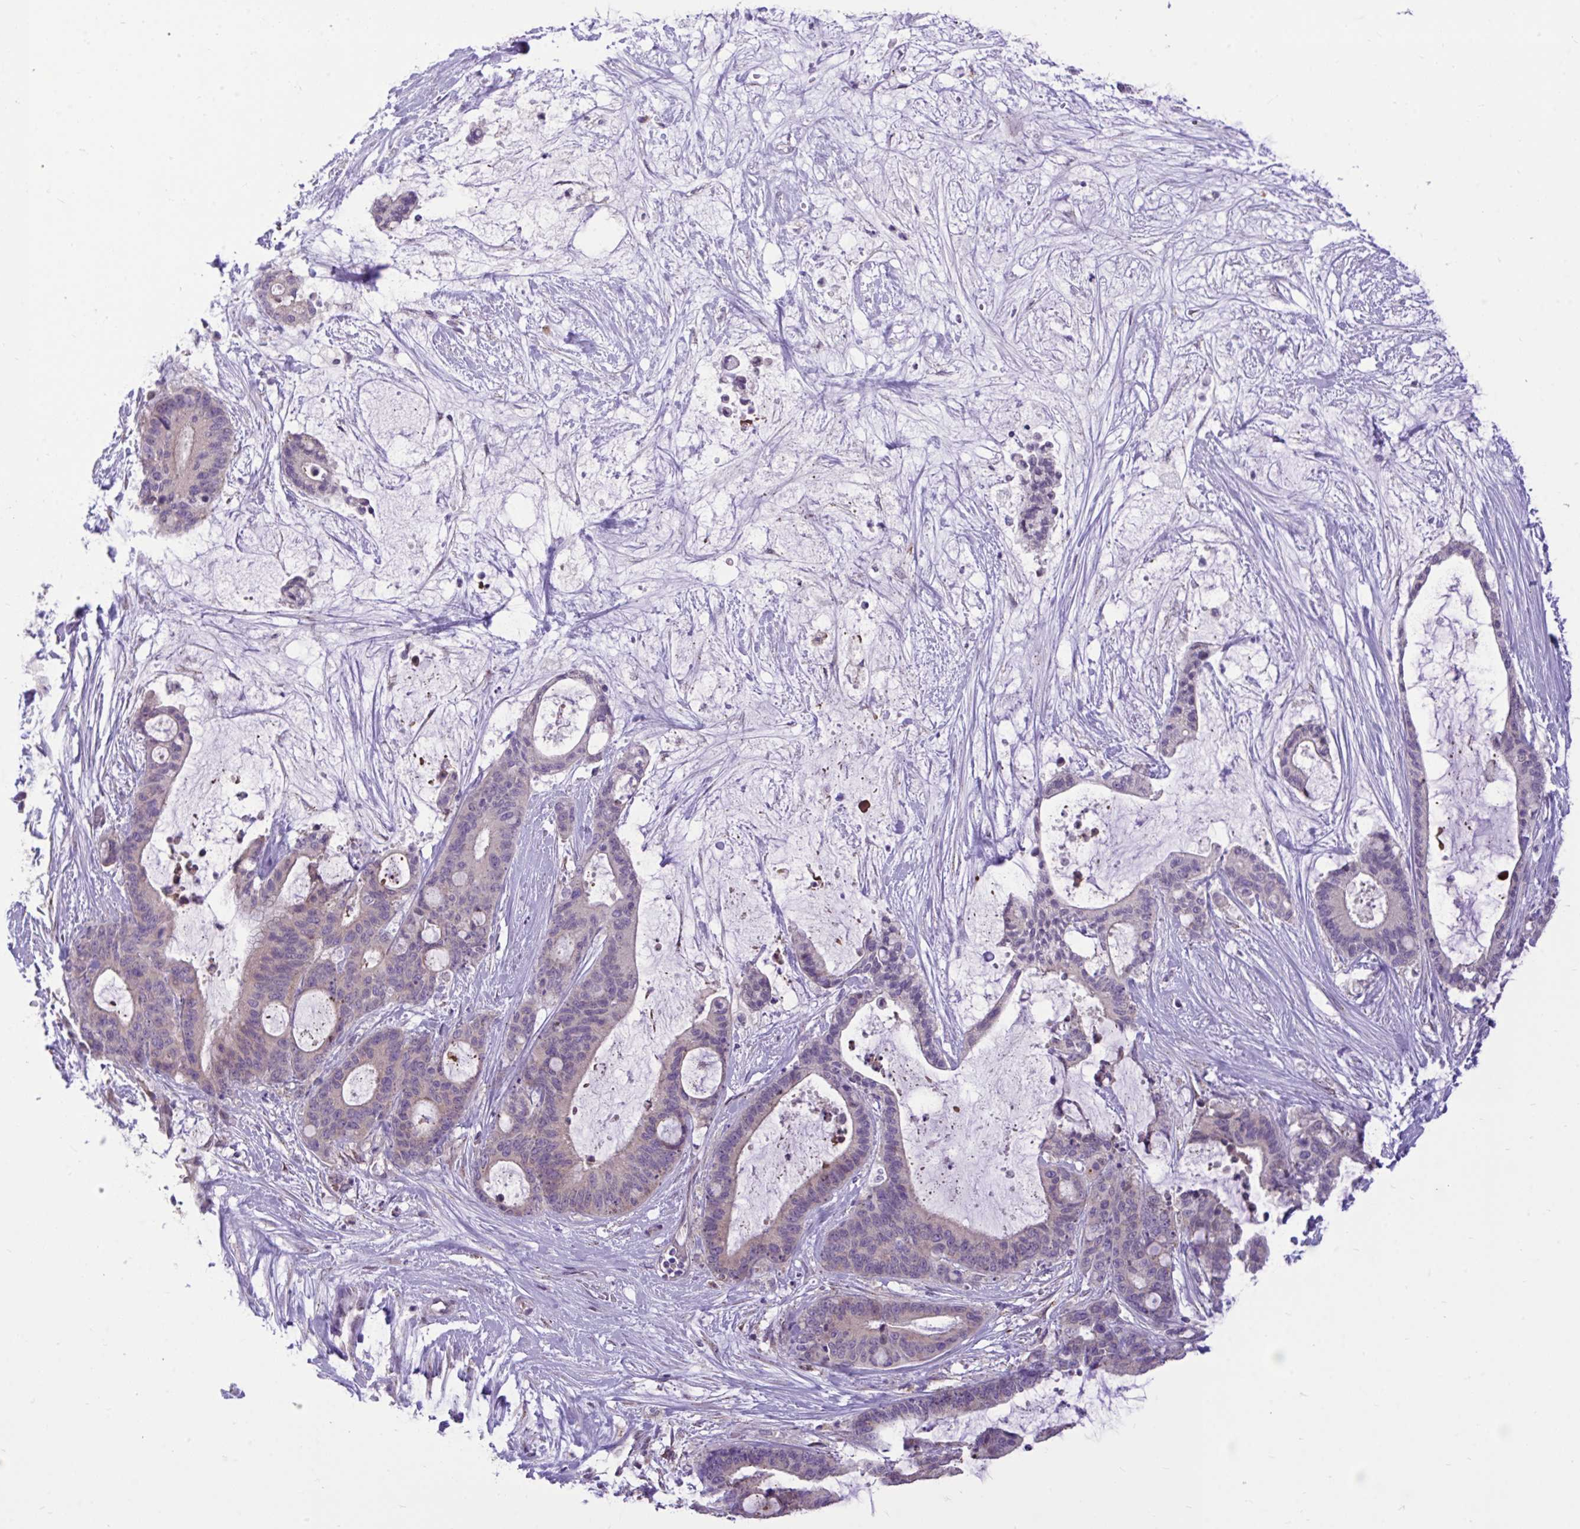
{"staining": {"intensity": "negative", "quantity": "none", "location": "none"}, "tissue": "liver cancer", "cell_type": "Tumor cells", "image_type": "cancer", "snomed": [{"axis": "morphology", "description": "Normal tissue, NOS"}, {"axis": "morphology", "description": "Cholangiocarcinoma"}, {"axis": "topography", "description": "Liver"}, {"axis": "topography", "description": "Peripheral nerve tissue"}], "caption": "A histopathology image of human cholangiocarcinoma (liver) is negative for staining in tumor cells.", "gene": "CEACAM18", "patient": {"sex": "female", "age": 73}}